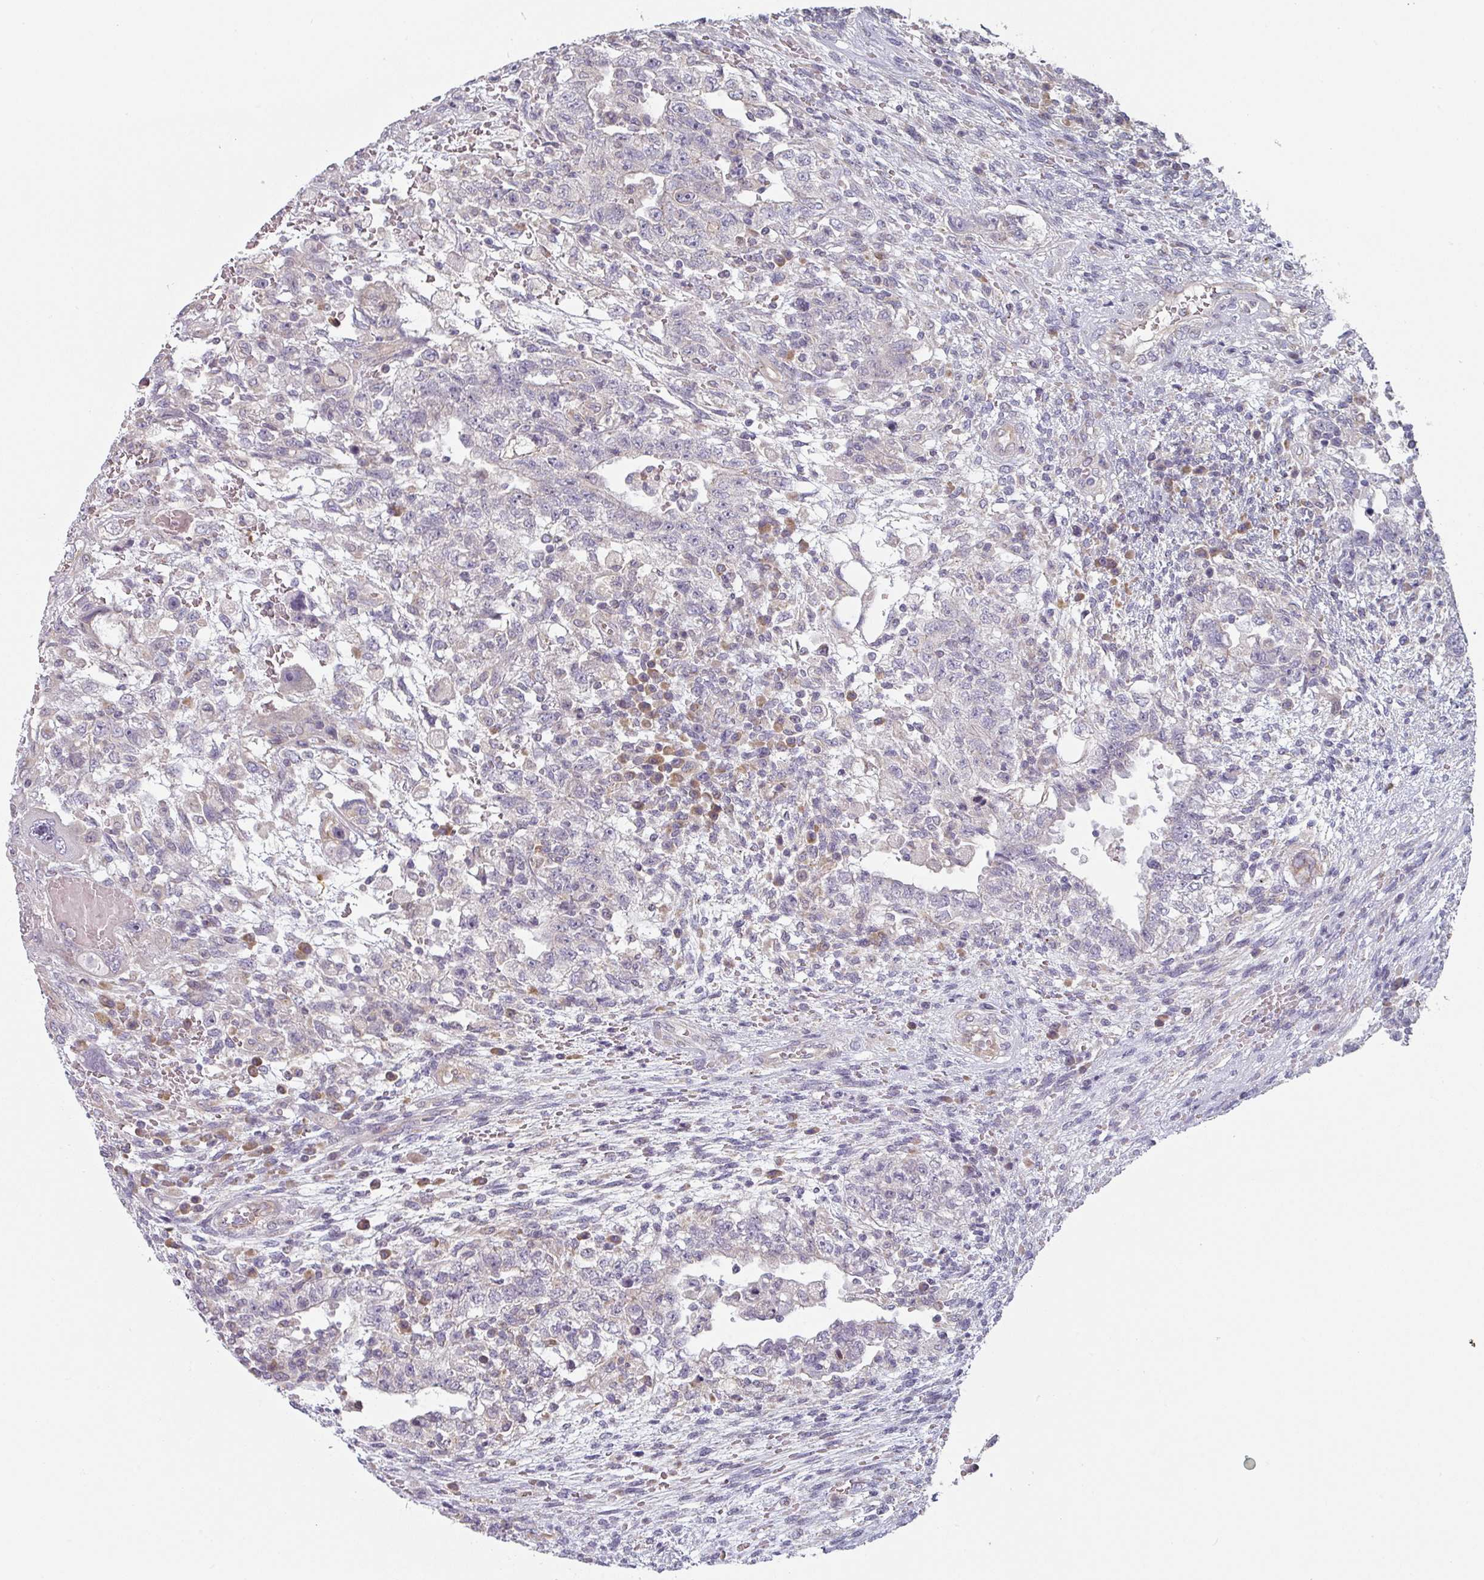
{"staining": {"intensity": "negative", "quantity": "none", "location": "none"}, "tissue": "testis cancer", "cell_type": "Tumor cells", "image_type": "cancer", "snomed": [{"axis": "morphology", "description": "Carcinoma, Embryonal, NOS"}, {"axis": "topography", "description": "Testis"}], "caption": "An IHC histopathology image of testis embryonal carcinoma is shown. There is no staining in tumor cells of testis embryonal carcinoma.", "gene": "TAPT1", "patient": {"sex": "male", "age": 26}}